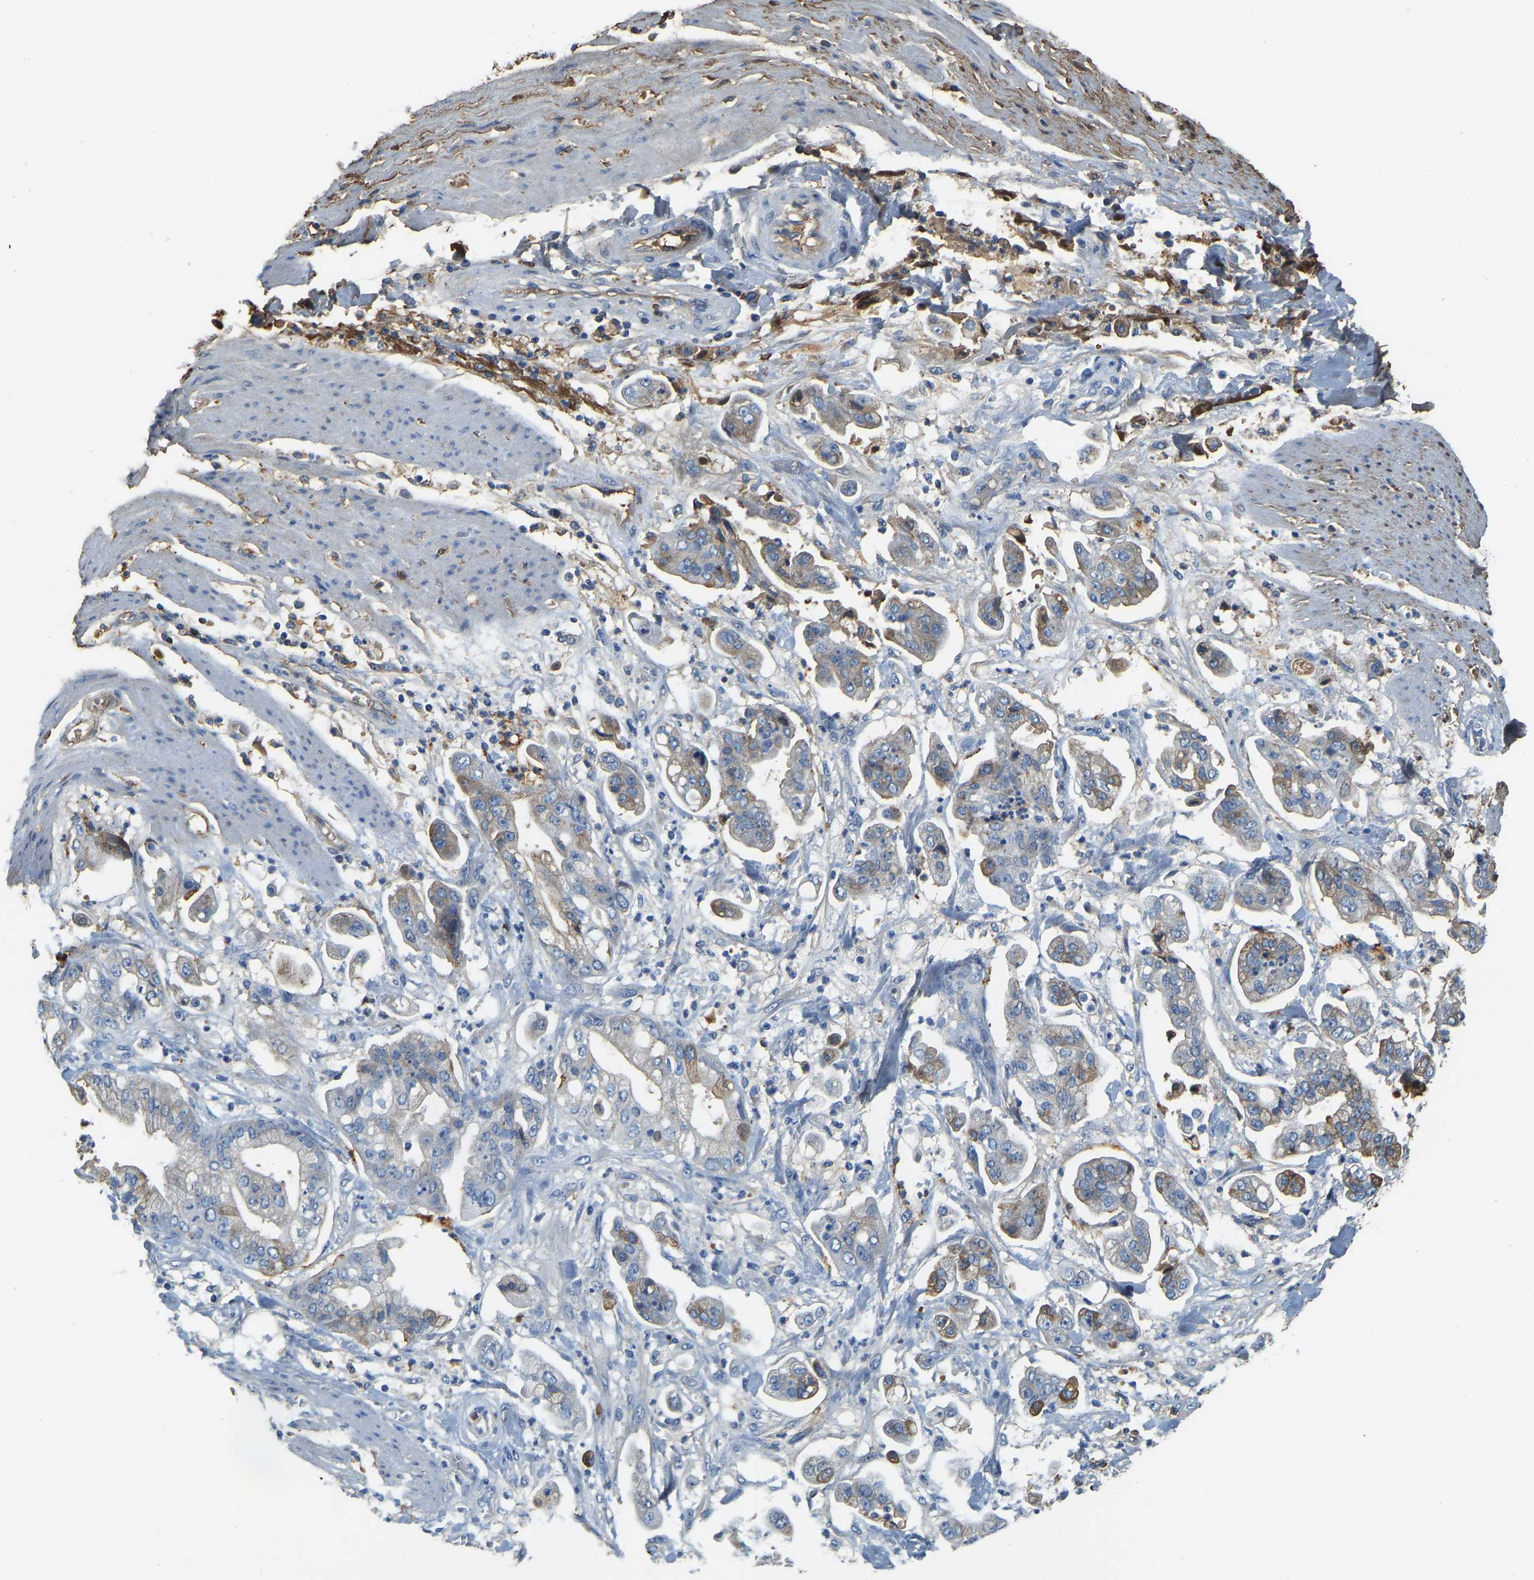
{"staining": {"intensity": "weak", "quantity": "<25%", "location": "cytoplasmic/membranous"}, "tissue": "stomach cancer", "cell_type": "Tumor cells", "image_type": "cancer", "snomed": [{"axis": "morphology", "description": "Adenocarcinoma, NOS"}, {"axis": "topography", "description": "Stomach"}], "caption": "IHC histopathology image of neoplastic tissue: human stomach adenocarcinoma stained with DAB shows no significant protein staining in tumor cells.", "gene": "THBS4", "patient": {"sex": "male", "age": 62}}